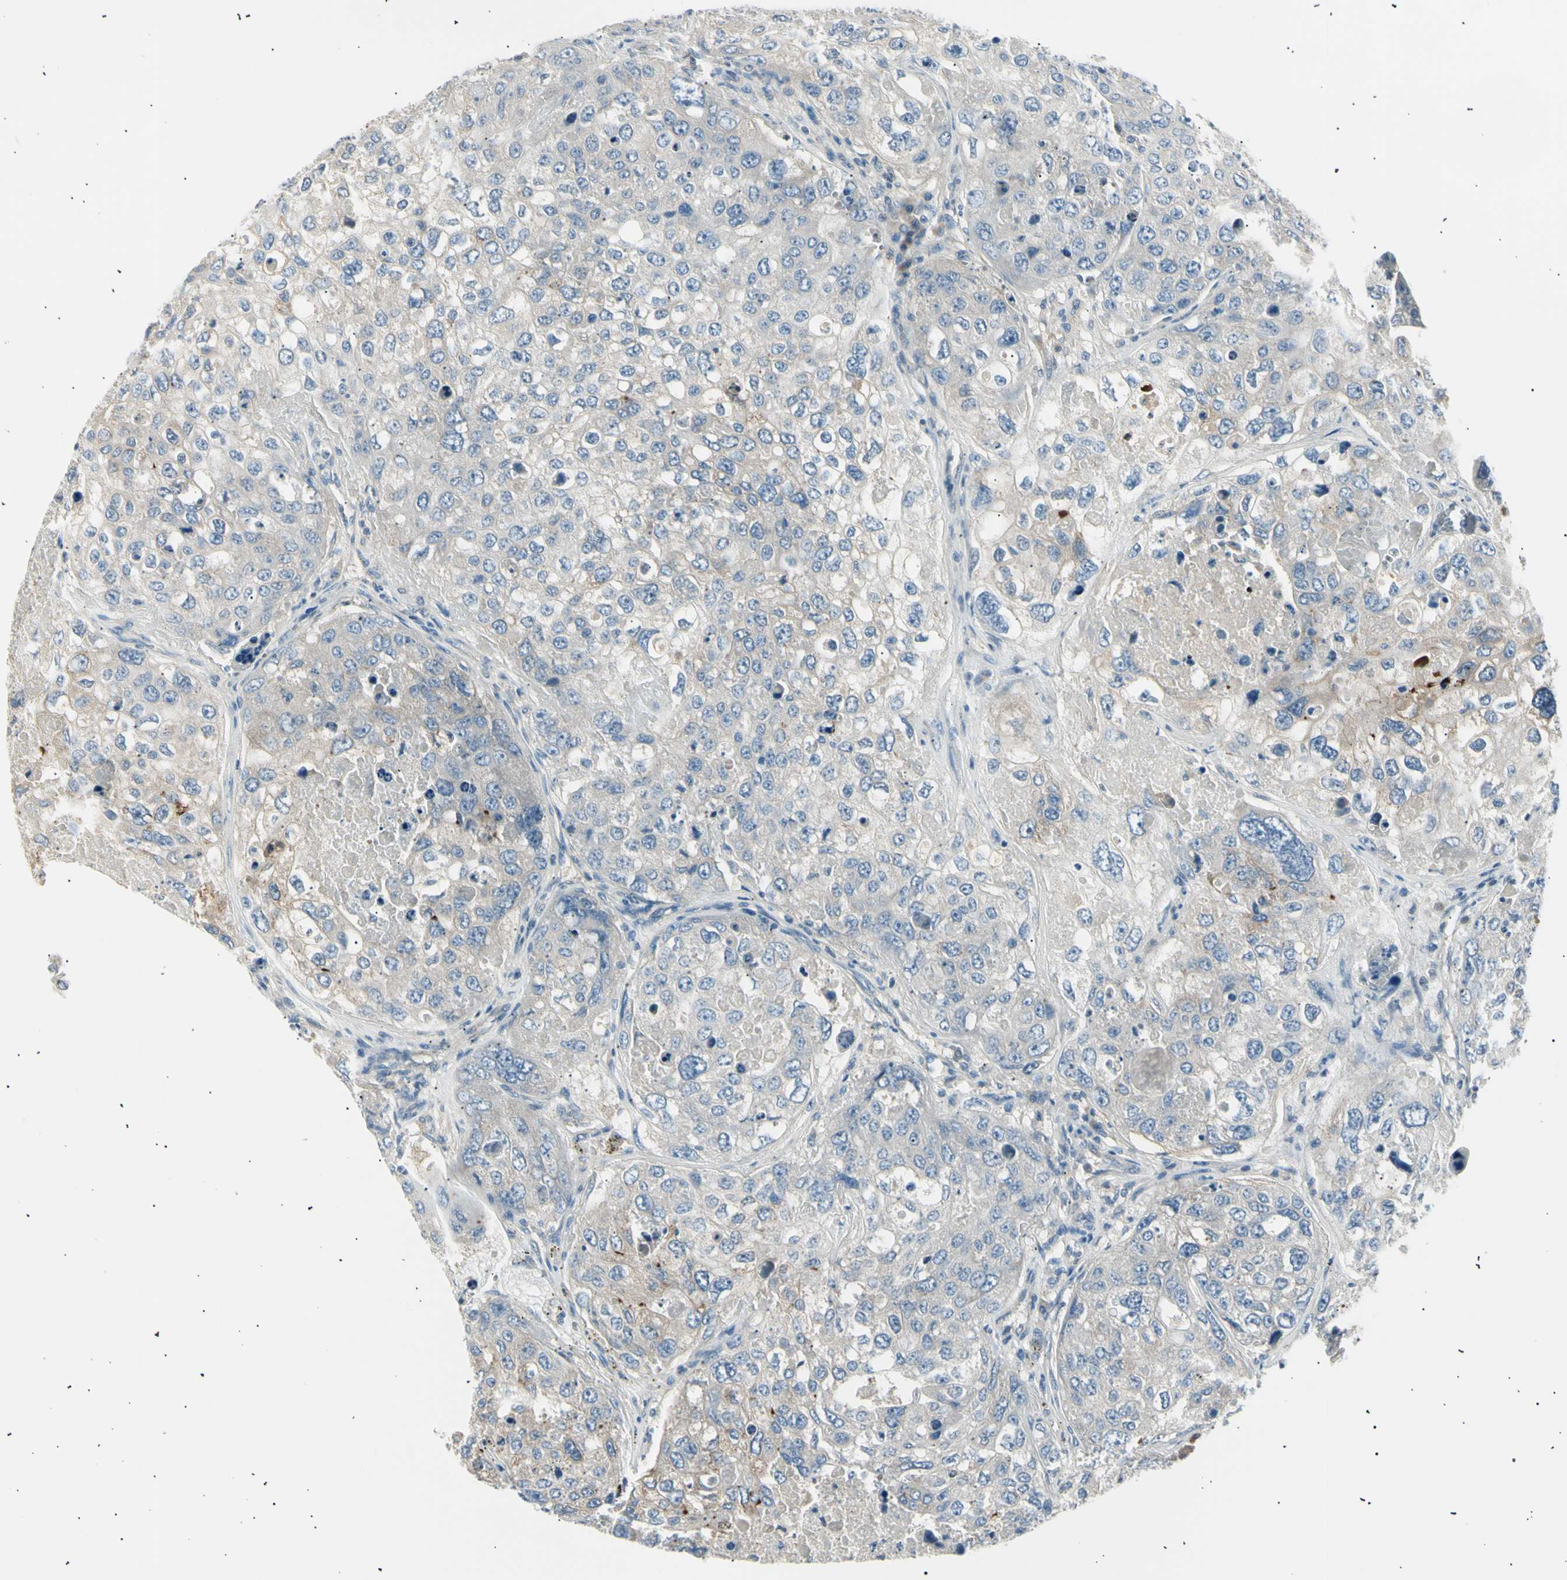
{"staining": {"intensity": "weak", "quantity": "<25%", "location": "cytoplasmic/membranous"}, "tissue": "urothelial cancer", "cell_type": "Tumor cells", "image_type": "cancer", "snomed": [{"axis": "morphology", "description": "Urothelial carcinoma, High grade"}, {"axis": "topography", "description": "Lymph node"}, {"axis": "topography", "description": "Urinary bladder"}], "caption": "Image shows no significant protein positivity in tumor cells of urothelial cancer.", "gene": "LHPP", "patient": {"sex": "male", "age": 51}}